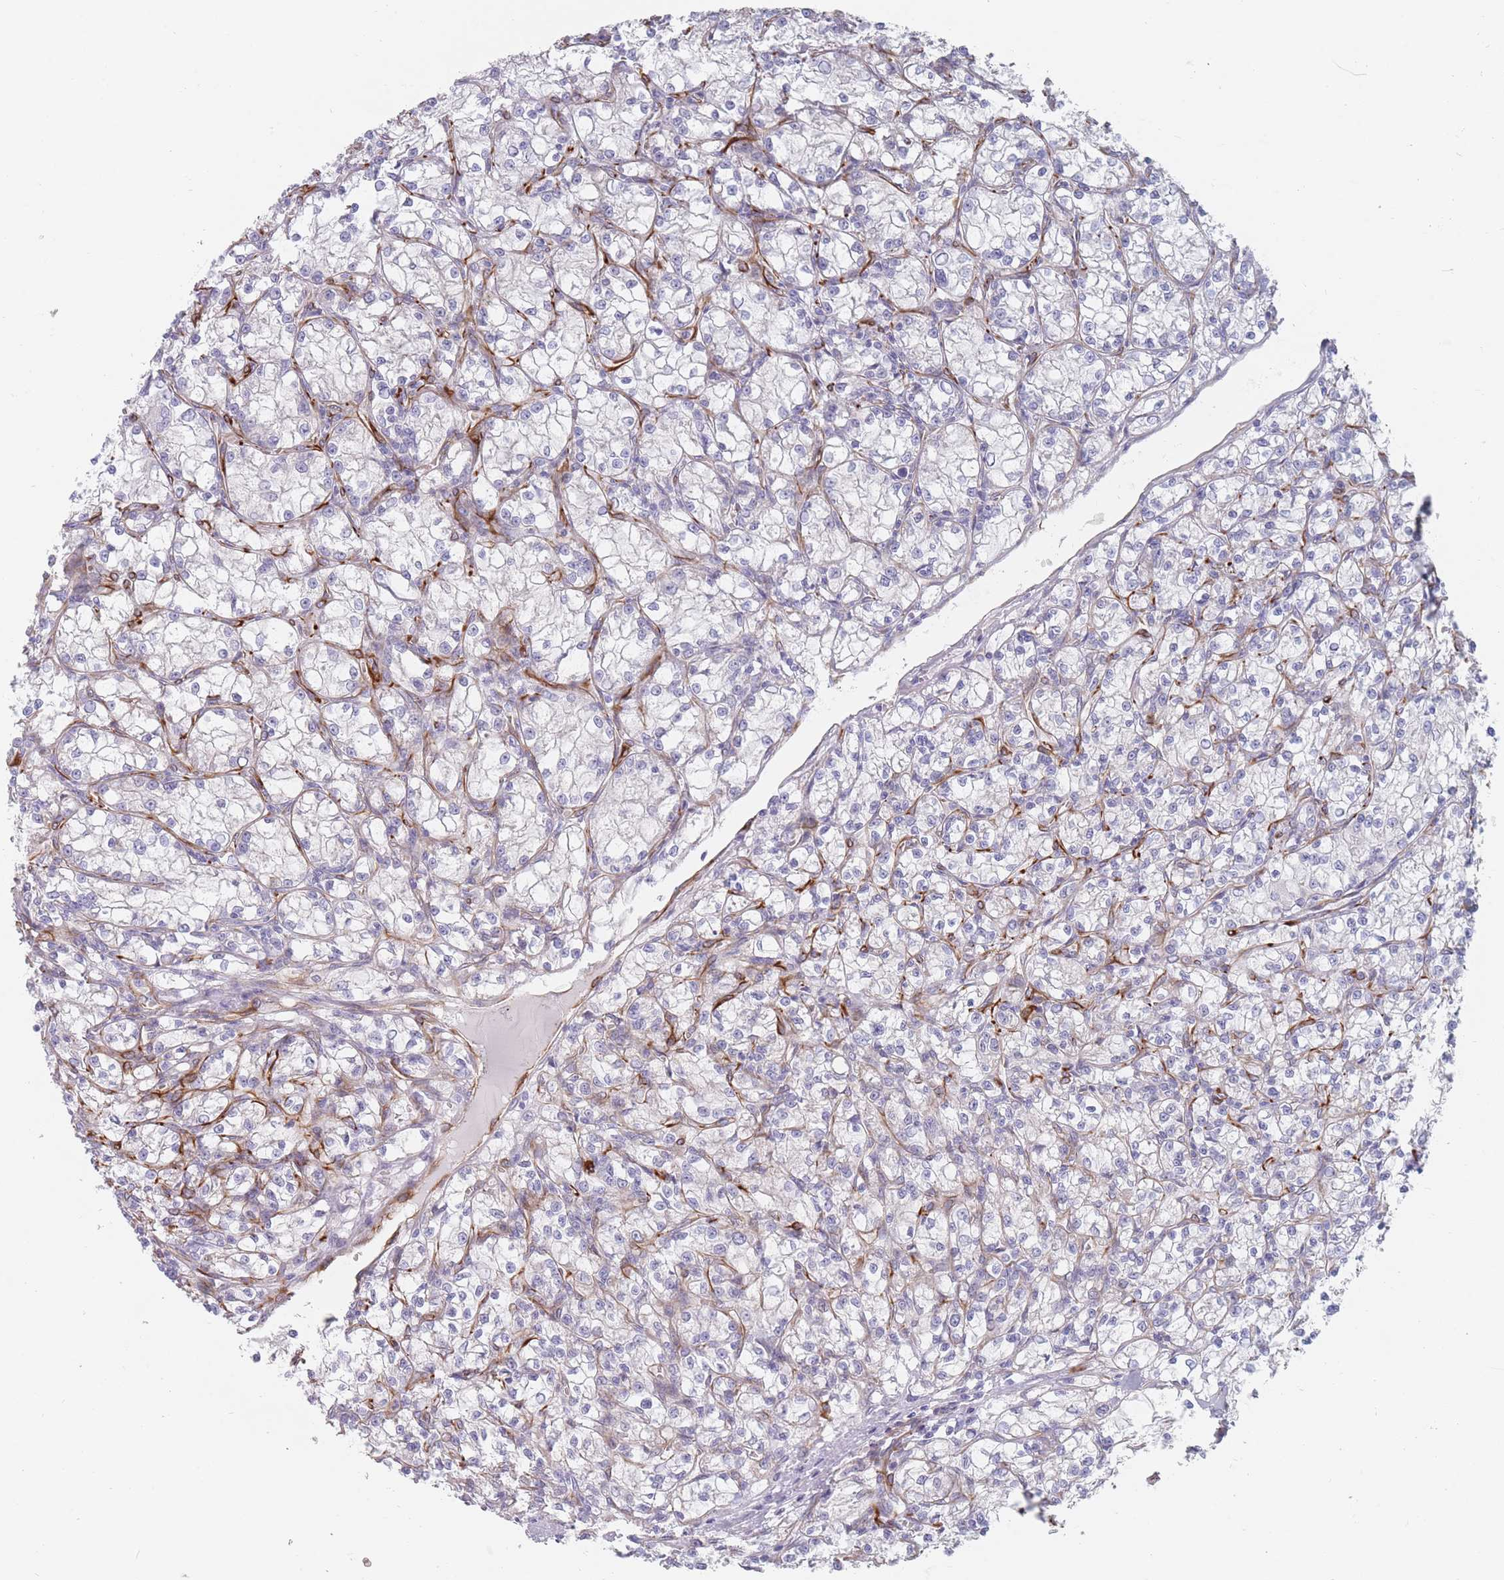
{"staining": {"intensity": "negative", "quantity": "none", "location": "none"}, "tissue": "renal cancer", "cell_type": "Tumor cells", "image_type": "cancer", "snomed": [{"axis": "morphology", "description": "Adenocarcinoma, NOS"}, {"axis": "topography", "description": "Kidney"}], "caption": "Tumor cells are negative for brown protein staining in renal cancer. Nuclei are stained in blue.", "gene": "ERBIN", "patient": {"sex": "female", "age": 59}}